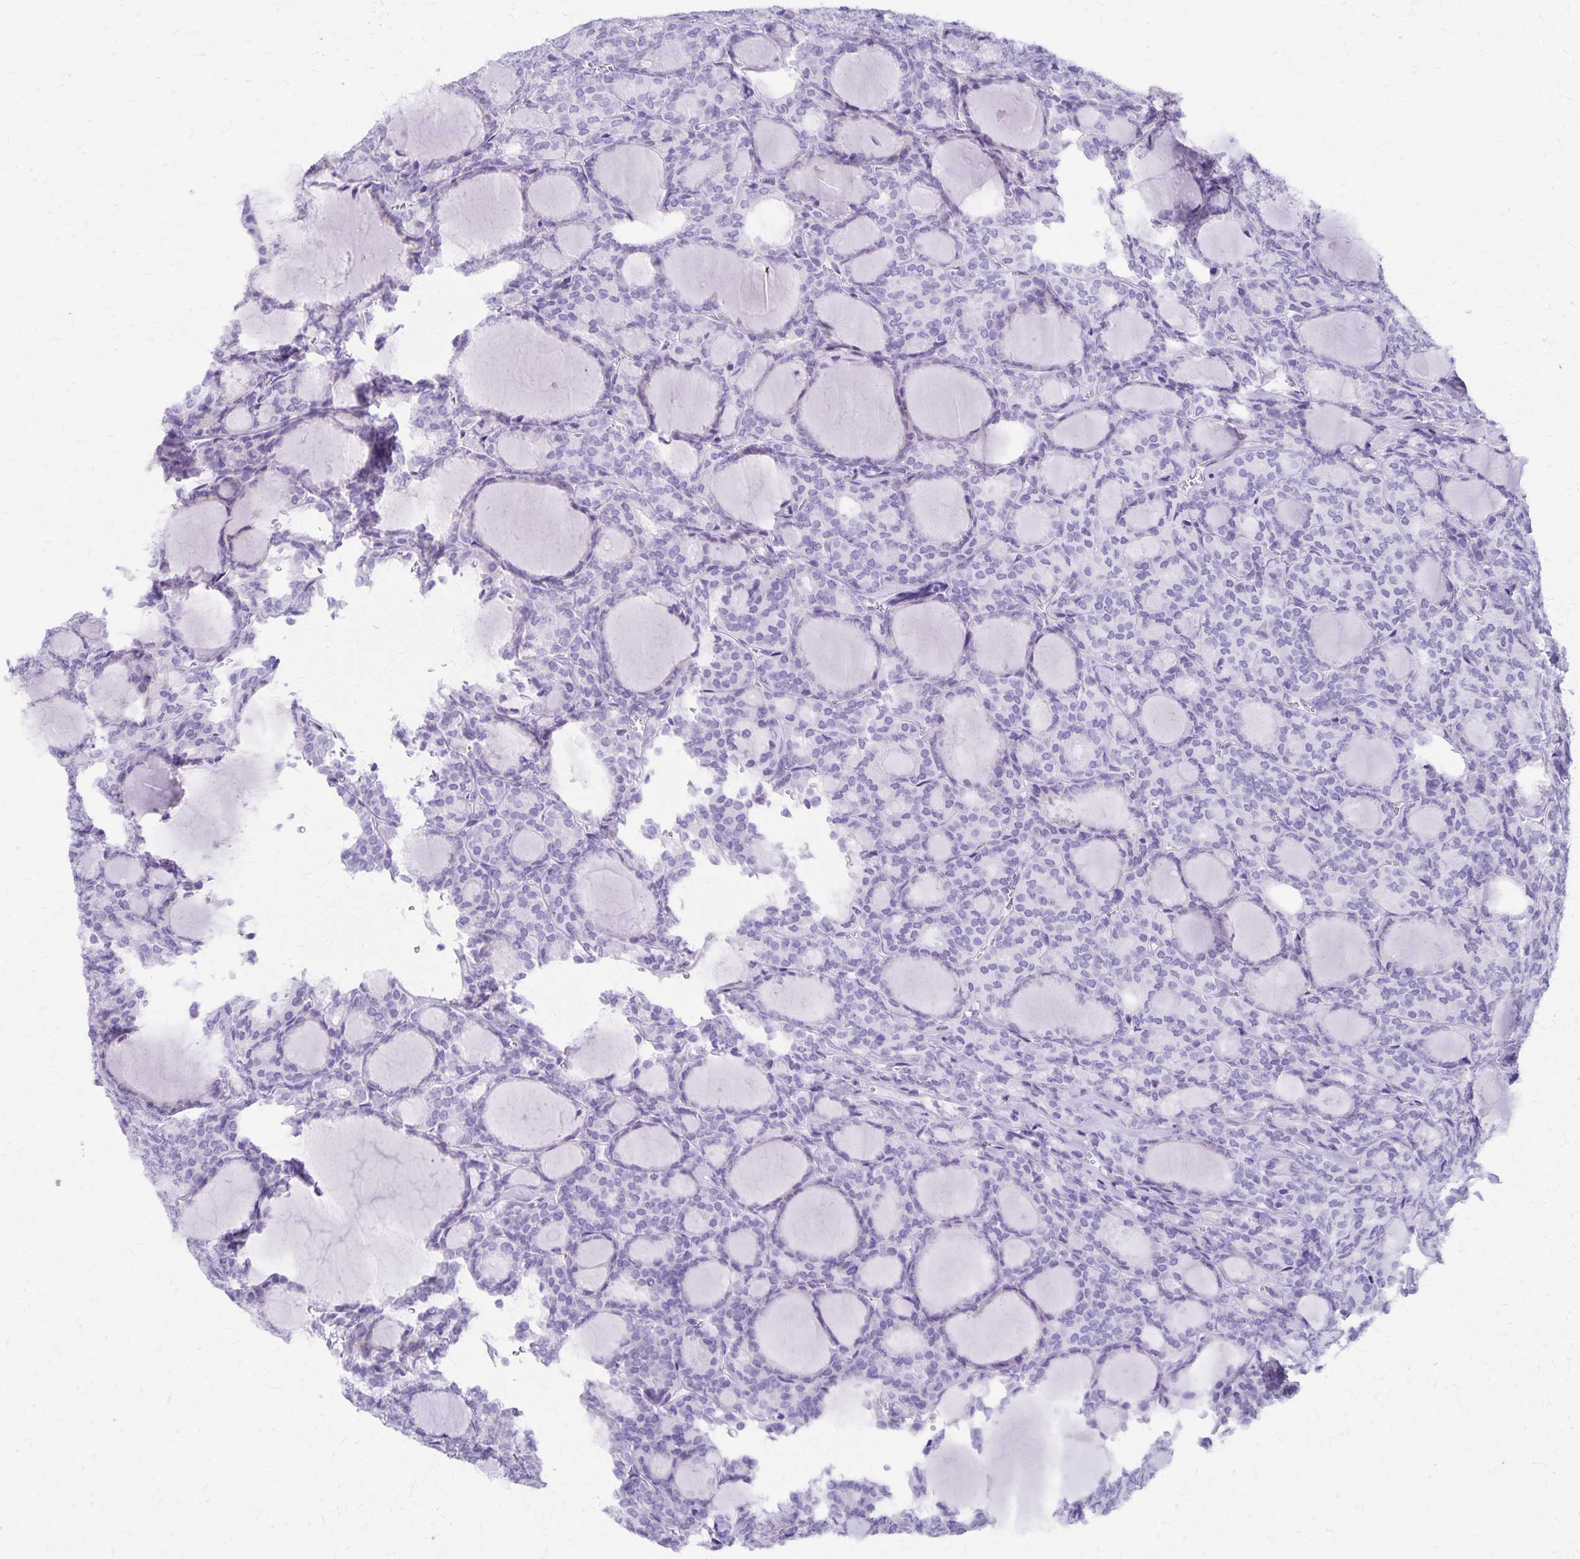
{"staining": {"intensity": "negative", "quantity": "none", "location": "none"}, "tissue": "thyroid cancer", "cell_type": "Tumor cells", "image_type": "cancer", "snomed": [{"axis": "morphology", "description": "Follicular adenoma carcinoma, NOS"}, {"axis": "topography", "description": "Thyroid gland"}], "caption": "The histopathology image reveals no staining of tumor cells in follicular adenoma carcinoma (thyroid).", "gene": "DEFA5", "patient": {"sex": "male", "age": 74}}